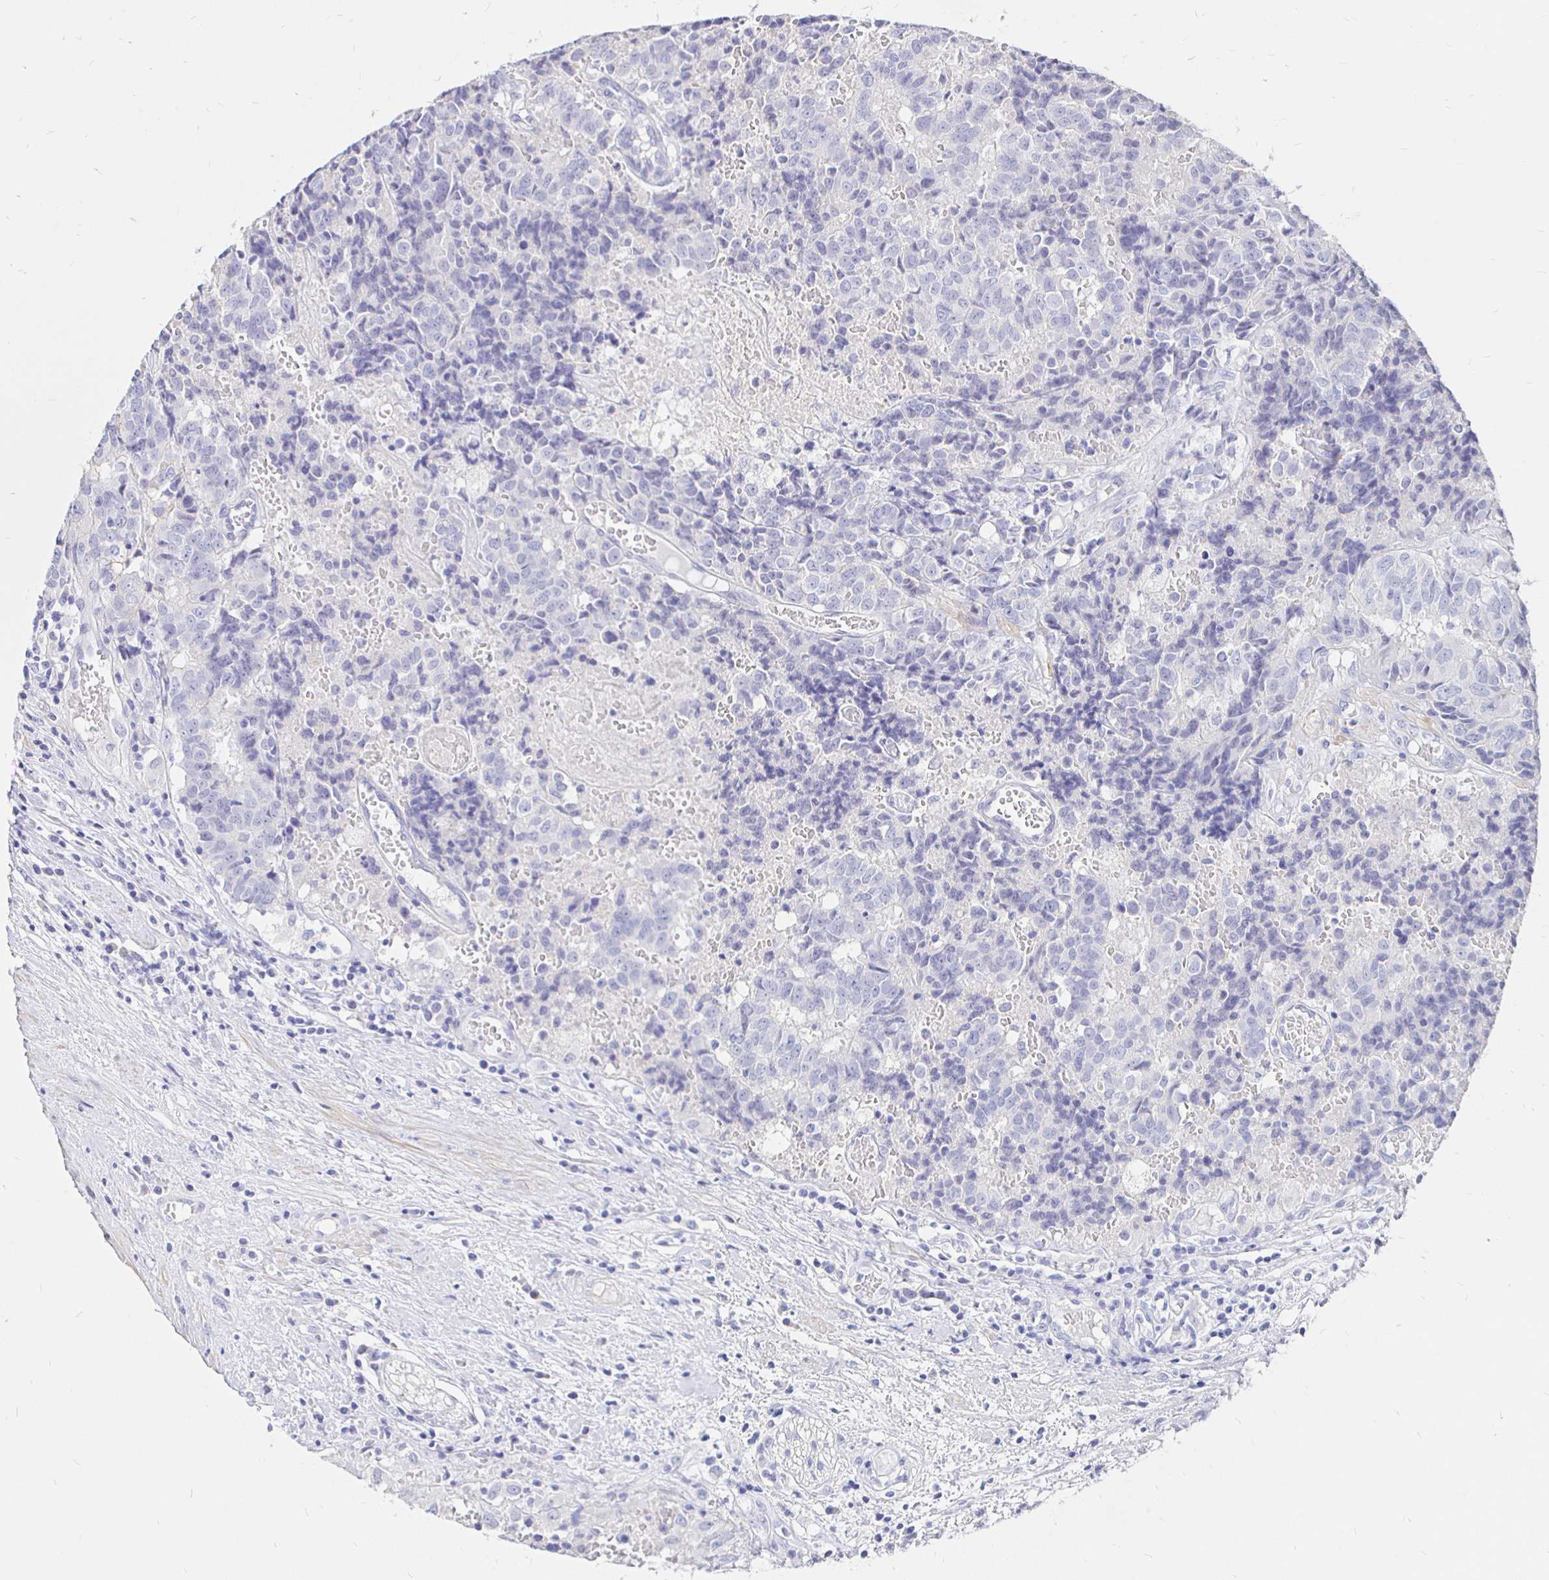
{"staining": {"intensity": "negative", "quantity": "none", "location": "none"}, "tissue": "prostate cancer", "cell_type": "Tumor cells", "image_type": "cancer", "snomed": [{"axis": "morphology", "description": "Adenocarcinoma, High grade"}, {"axis": "topography", "description": "Prostate and seminal vesicle, NOS"}], "caption": "This is a micrograph of immunohistochemistry staining of prostate cancer (adenocarcinoma (high-grade)), which shows no staining in tumor cells.", "gene": "NECAB1", "patient": {"sex": "male", "age": 60}}